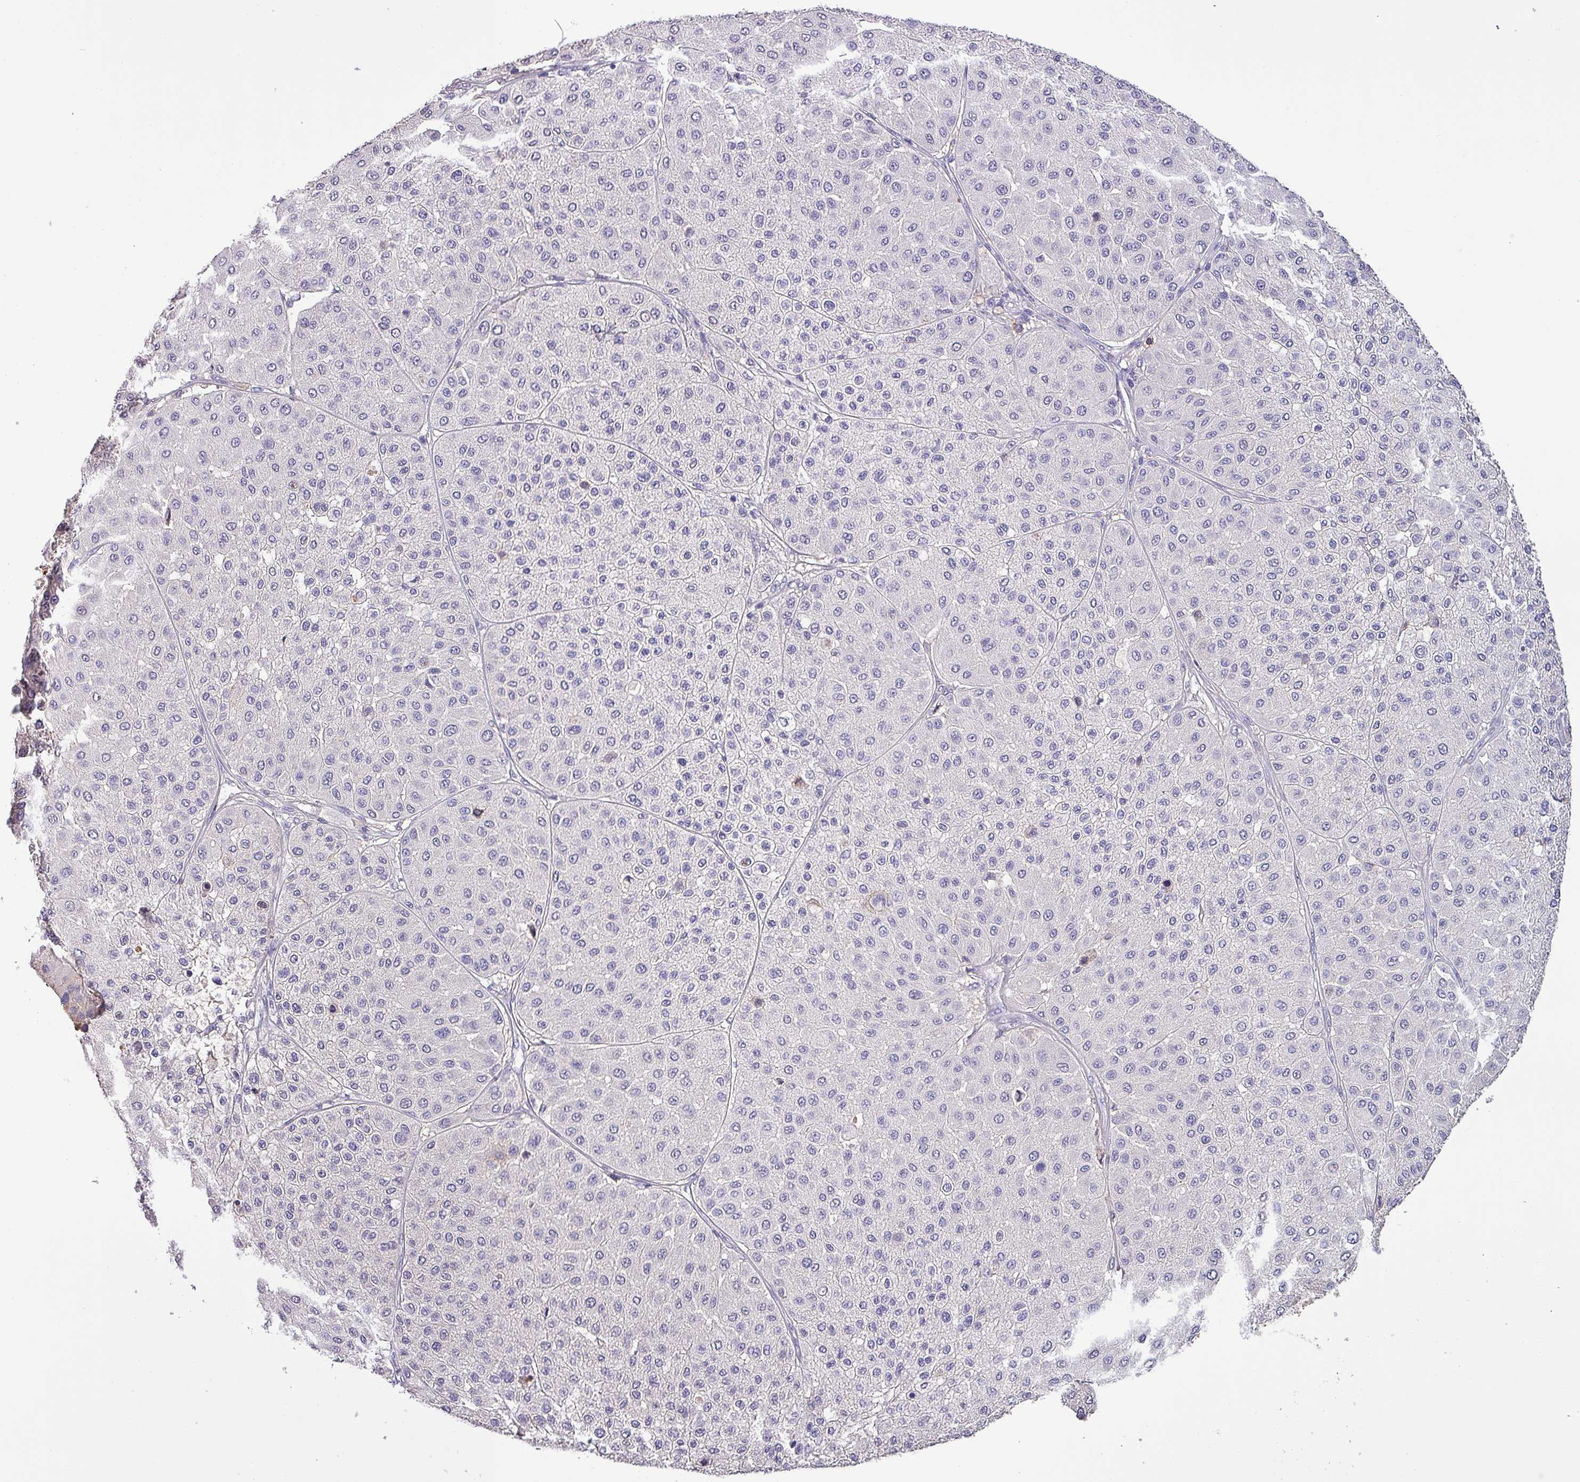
{"staining": {"intensity": "negative", "quantity": "none", "location": "none"}, "tissue": "melanoma", "cell_type": "Tumor cells", "image_type": "cancer", "snomed": [{"axis": "morphology", "description": "Malignant melanoma, Metastatic site"}, {"axis": "topography", "description": "Smooth muscle"}], "caption": "Protein analysis of malignant melanoma (metastatic site) shows no significant staining in tumor cells. Brightfield microscopy of IHC stained with DAB (brown) and hematoxylin (blue), captured at high magnification.", "gene": "HTRA4", "patient": {"sex": "male", "age": 41}}